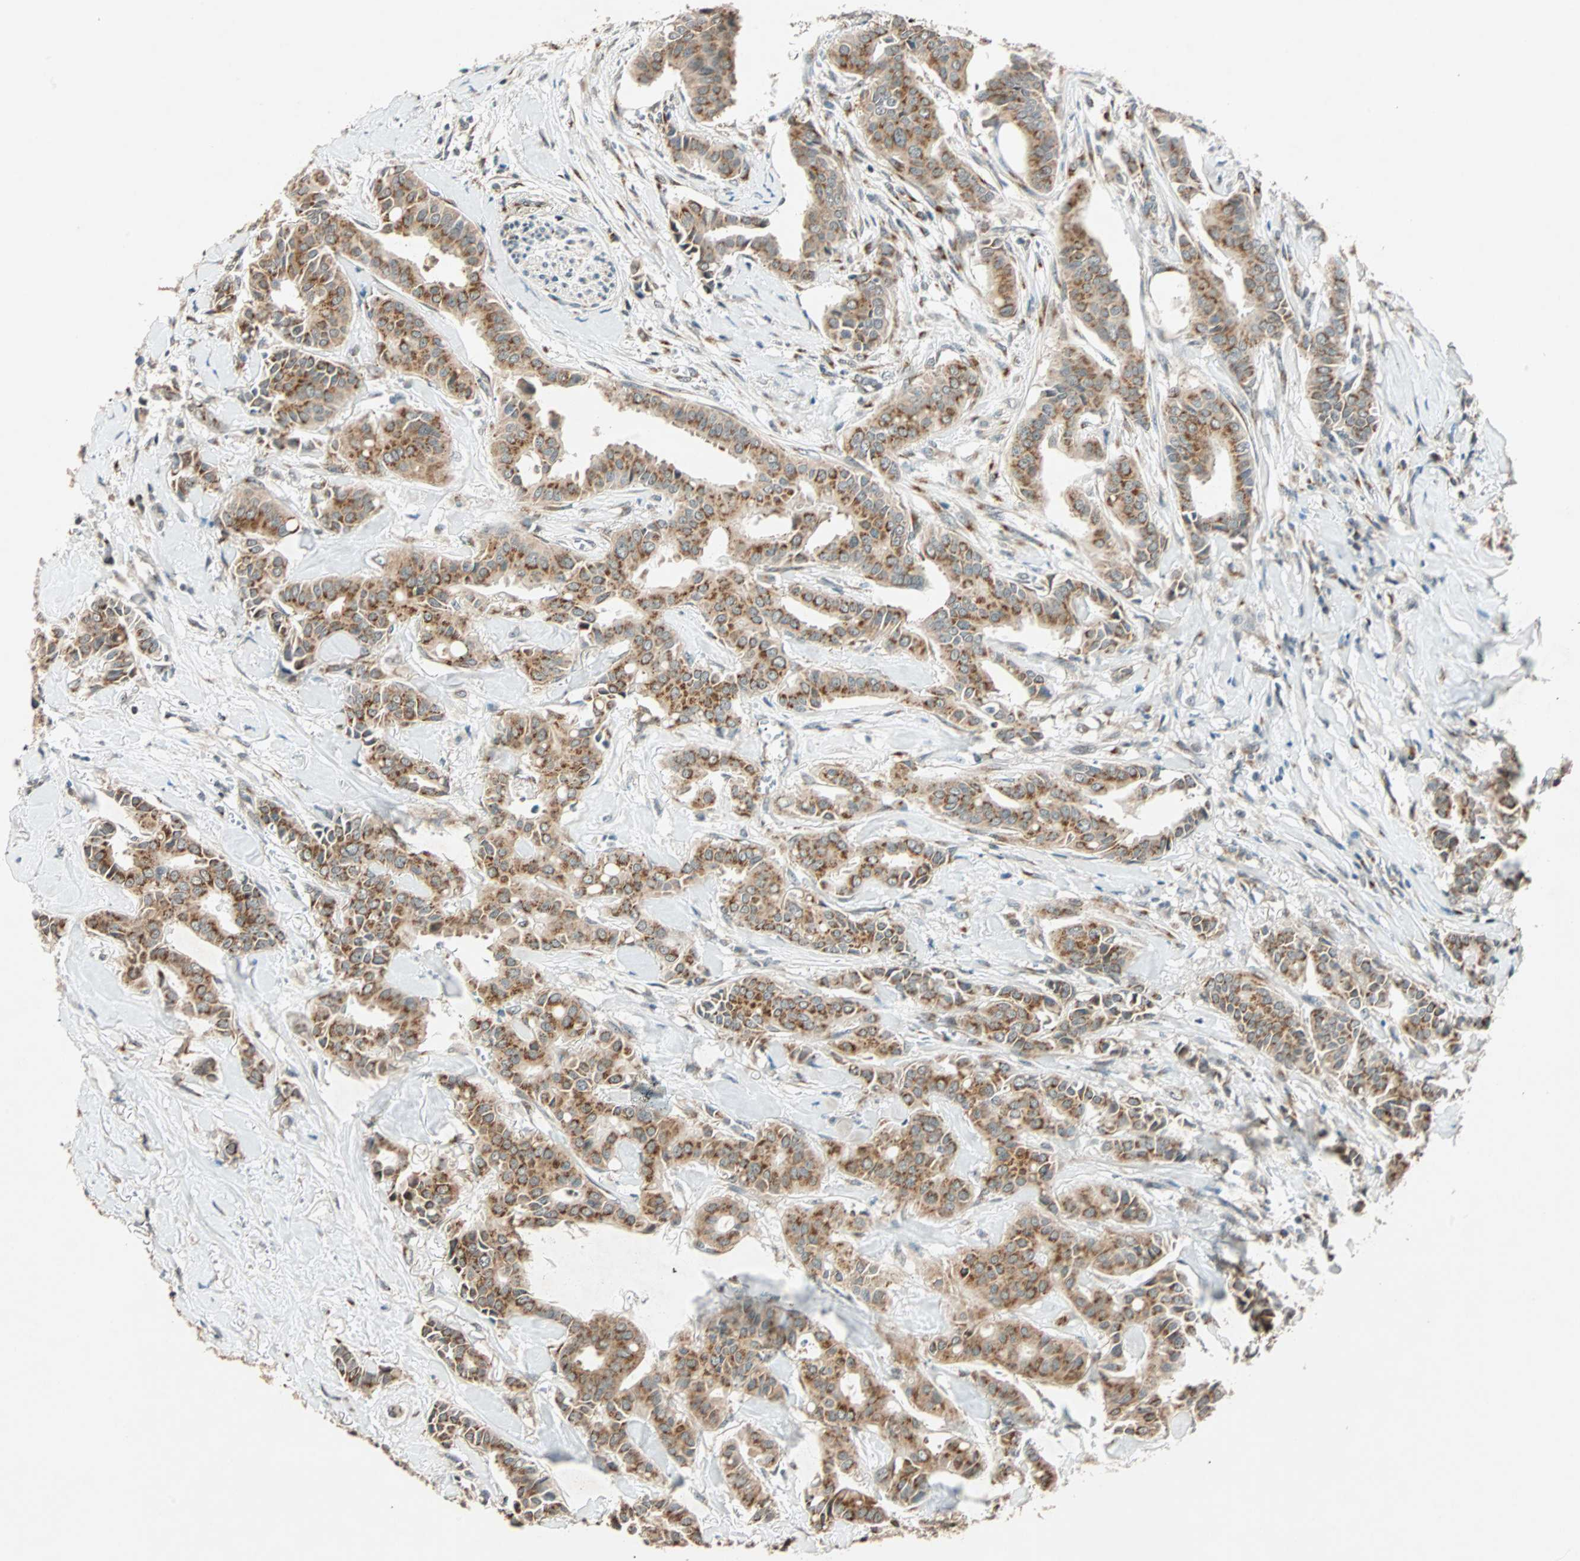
{"staining": {"intensity": "moderate", "quantity": ">75%", "location": "cytoplasmic/membranous"}, "tissue": "head and neck cancer", "cell_type": "Tumor cells", "image_type": "cancer", "snomed": [{"axis": "morphology", "description": "Adenocarcinoma, NOS"}, {"axis": "topography", "description": "Salivary gland"}, {"axis": "topography", "description": "Head-Neck"}], "caption": "Protein expression analysis of head and neck cancer demonstrates moderate cytoplasmic/membranous expression in approximately >75% of tumor cells.", "gene": "PRDM2", "patient": {"sex": "female", "age": 59}}